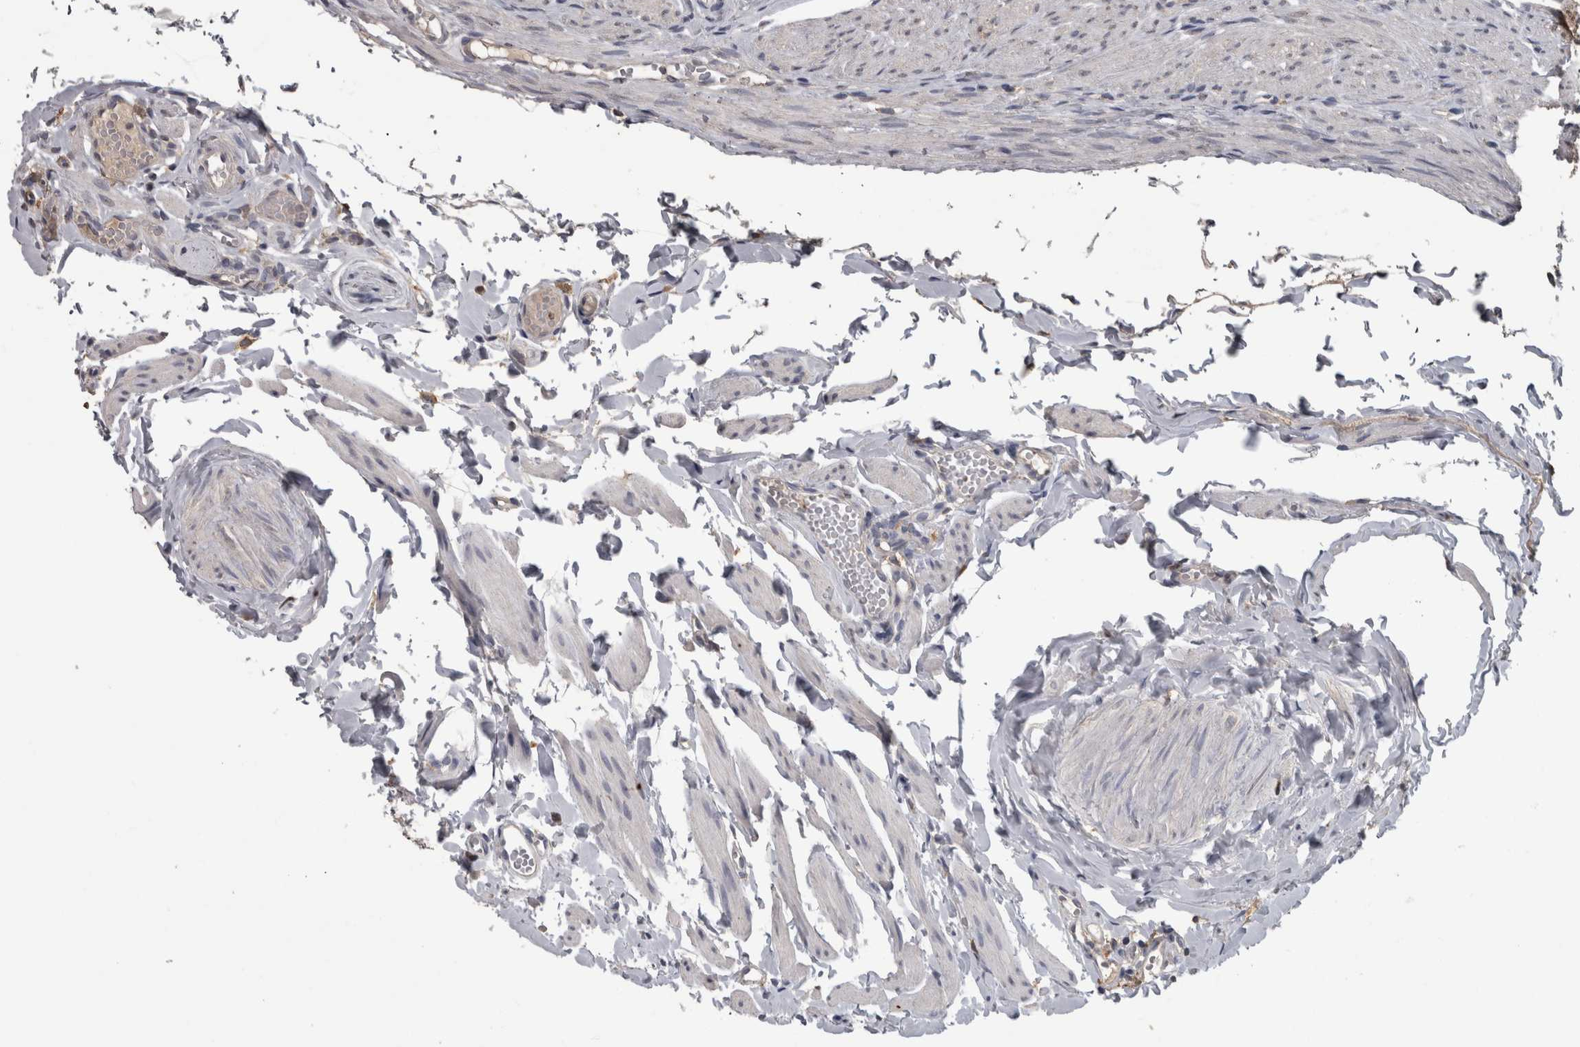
{"staining": {"intensity": "negative", "quantity": "none", "location": "none"}, "tissue": "fallopian tube", "cell_type": "Glandular cells", "image_type": "normal", "snomed": [{"axis": "morphology", "description": "Normal tissue, NOS"}, {"axis": "topography", "description": "Fallopian tube"}], "caption": "Glandular cells show no significant positivity in unremarkable fallopian tube.", "gene": "PIK3AP1", "patient": {"sex": "female", "age": 35}}